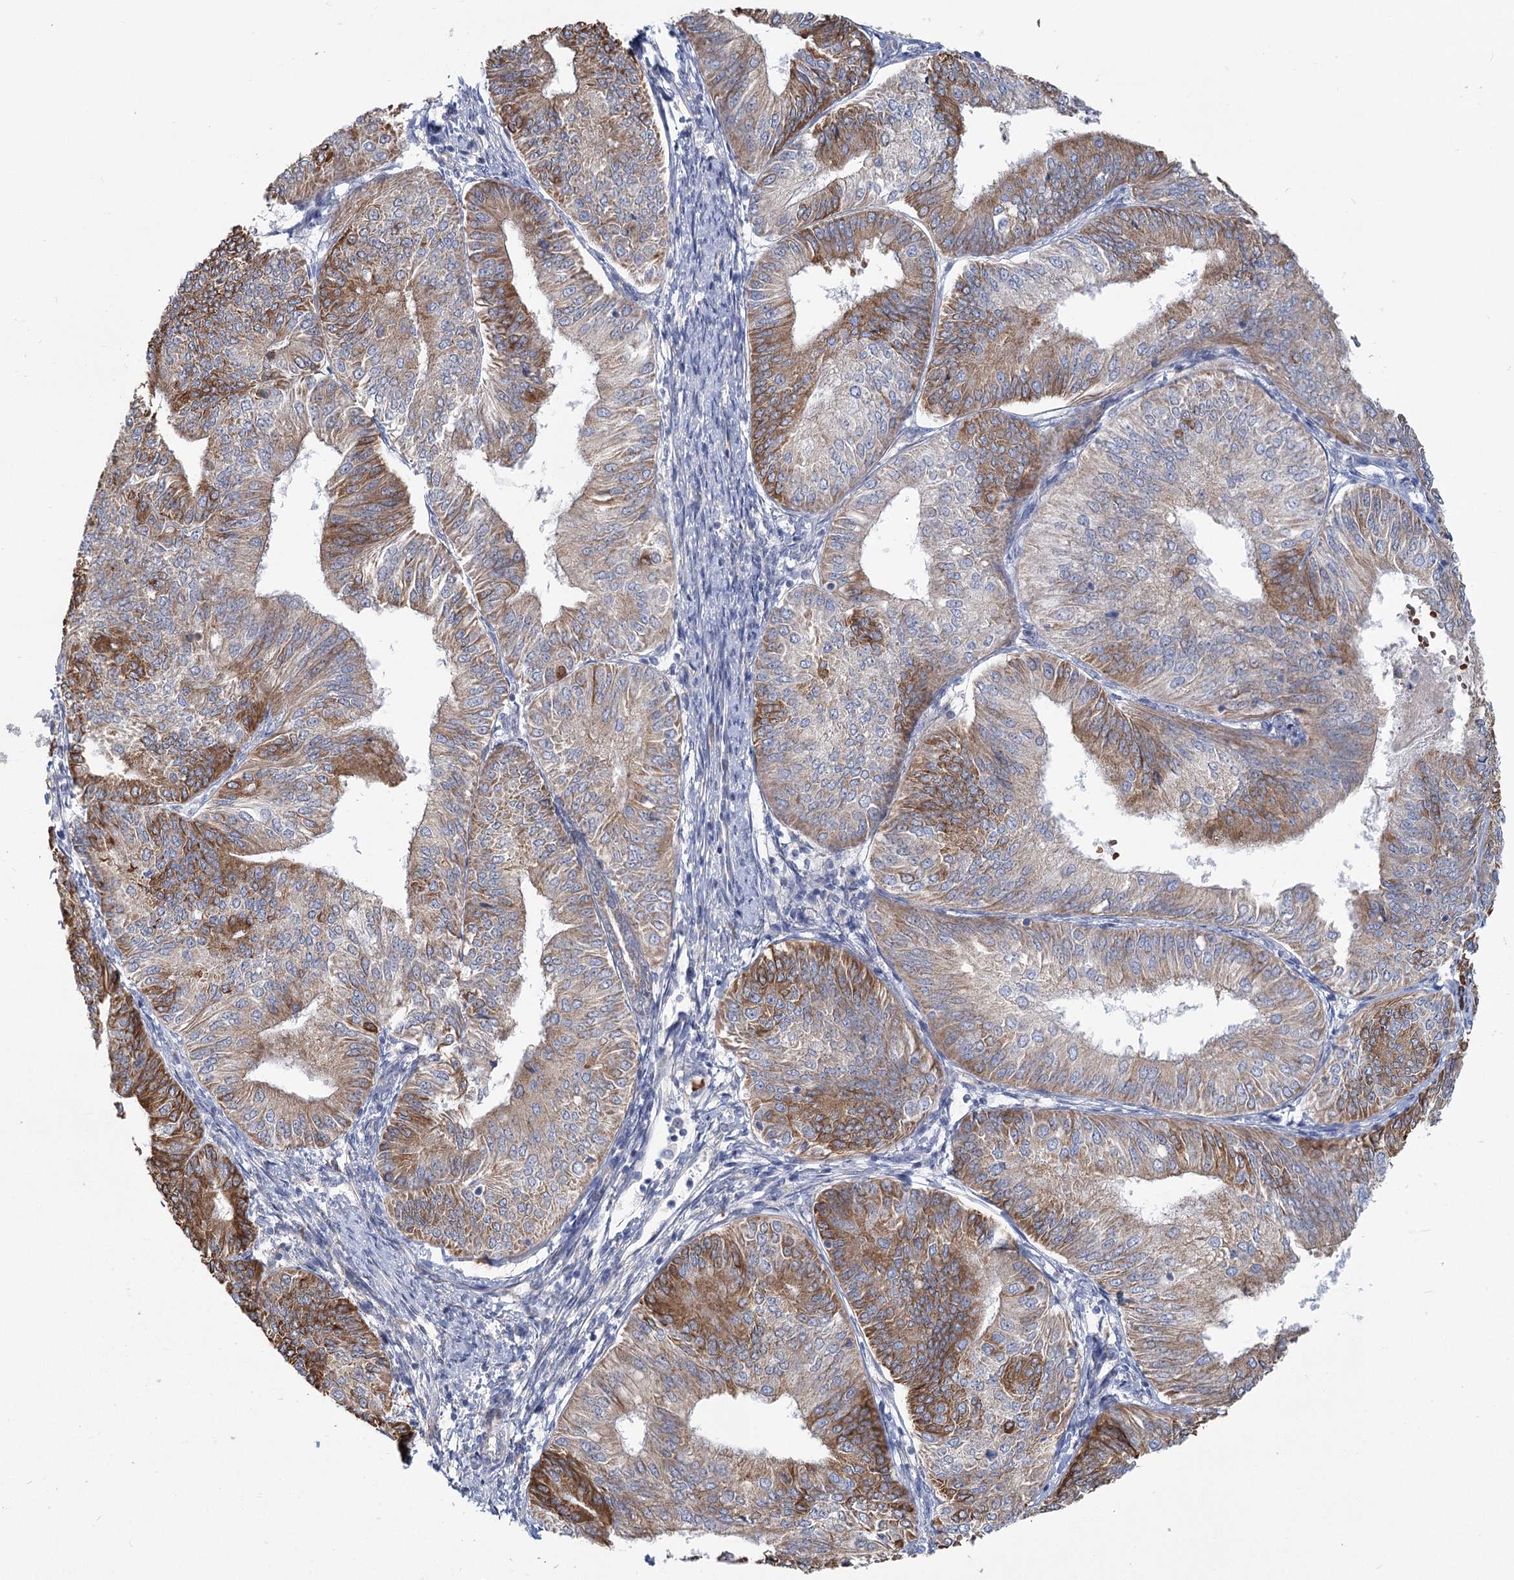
{"staining": {"intensity": "moderate", "quantity": "25%-75%", "location": "cytoplasmic/membranous"}, "tissue": "endometrial cancer", "cell_type": "Tumor cells", "image_type": "cancer", "snomed": [{"axis": "morphology", "description": "Adenocarcinoma, NOS"}, {"axis": "topography", "description": "Endometrium"}], "caption": "Immunohistochemistry histopathology image of neoplastic tissue: human endometrial adenocarcinoma stained using IHC displays medium levels of moderate protein expression localized specifically in the cytoplasmic/membranous of tumor cells, appearing as a cytoplasmic/membranous brown color.", "gene": "CIB4", "patient": {"sex": "female", "age": 58}}